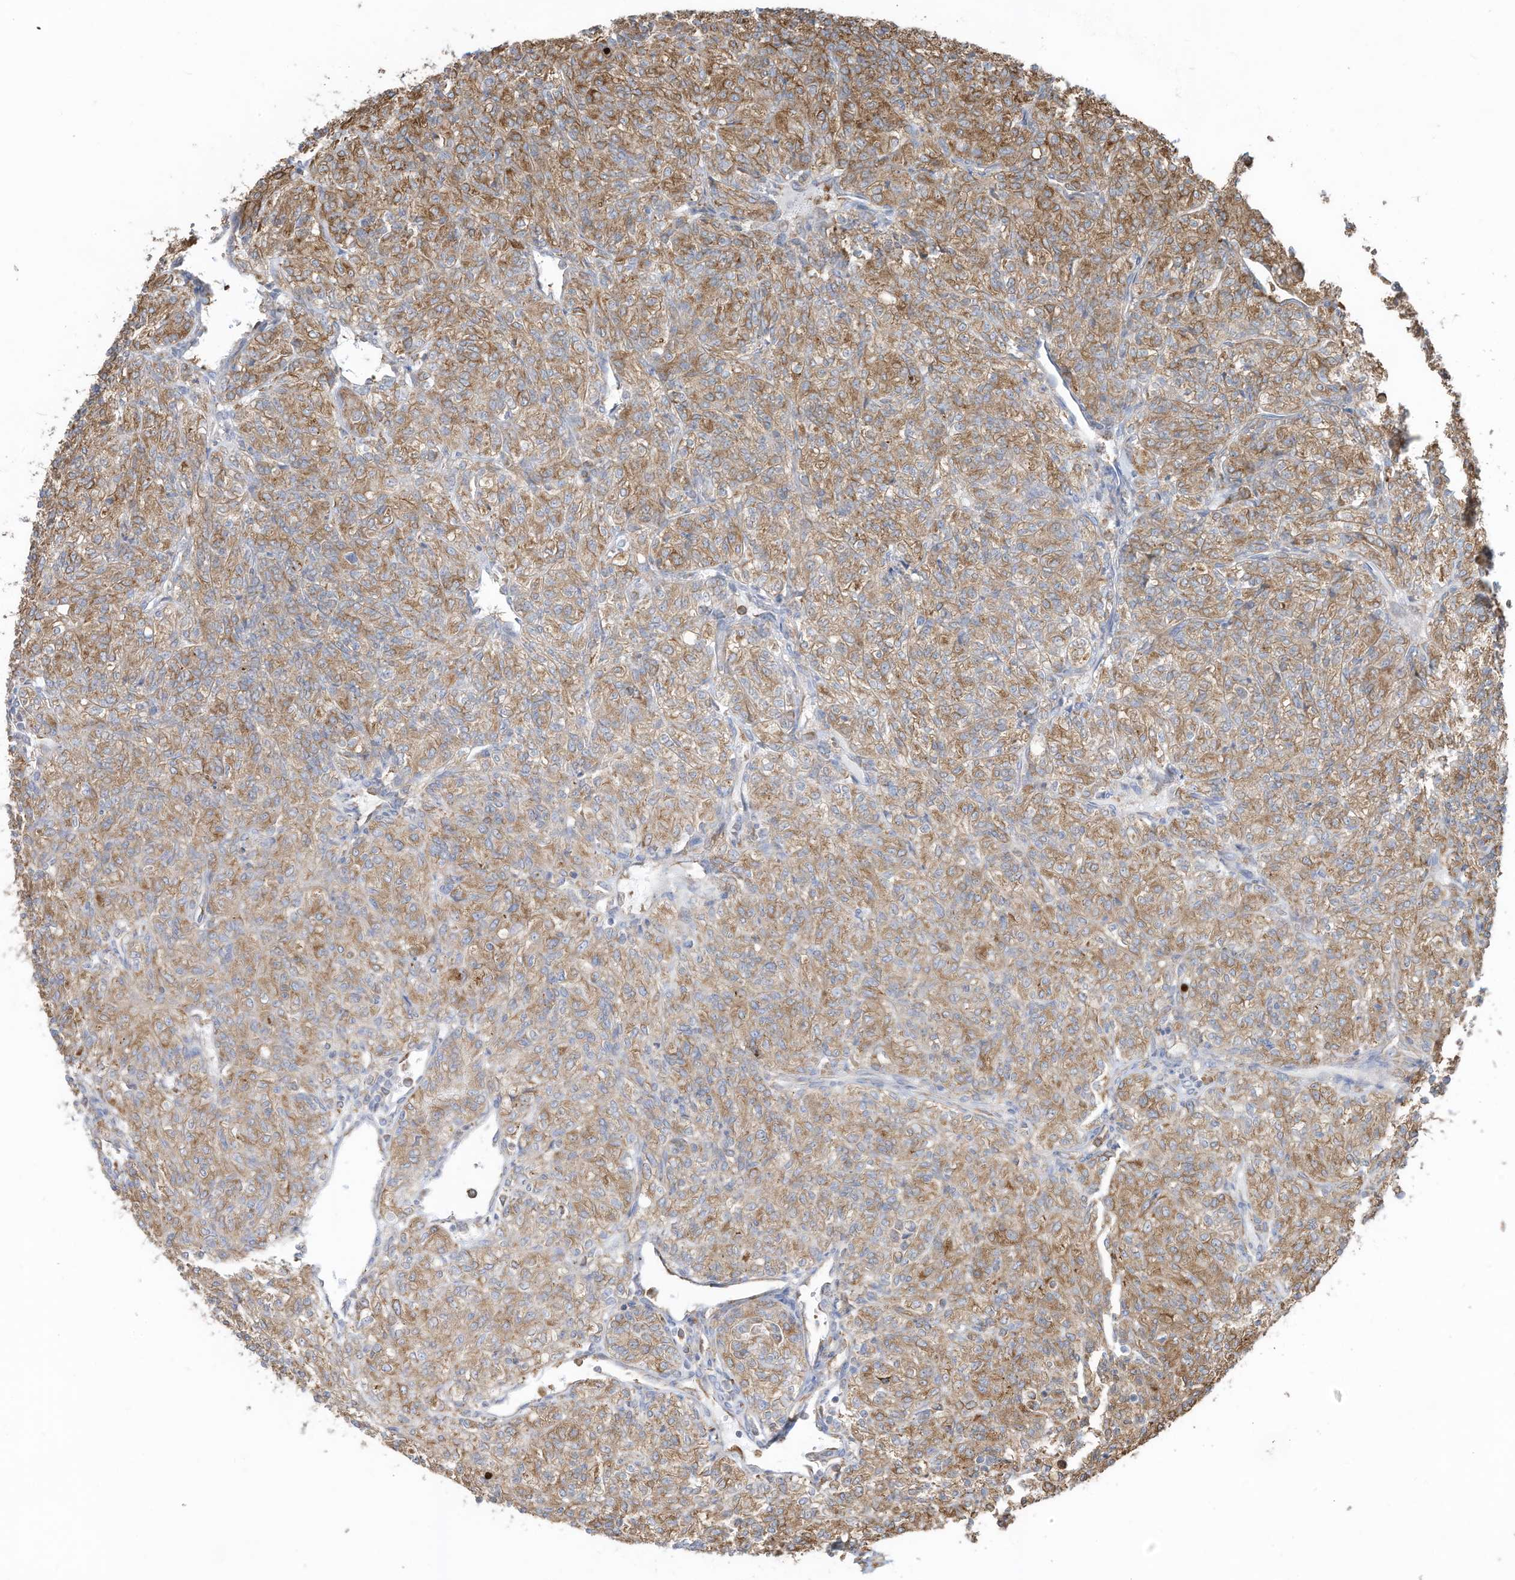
{"staining": {"intensity": "moderate", "quantity": ">75%", "location": "cytoplasmic/membranous"}, "tissue": "renal cancer", "cell_type": "Tumor cells", "image_type": "cancer", "snomed": [{"axis": "morphology", "description": "Adenocarcinoma, NOS"}, {"axis": "topography", "description": "Kidney"}], "caption": "Adenocarcinoma (renal) stained for a protein (brown) shows moderate cytoplasmic/membranous positive positivity in approximately >75% of tumor cells.", "gene": "ZNF354C", "patient": {"sex": "male", "age": 77}}